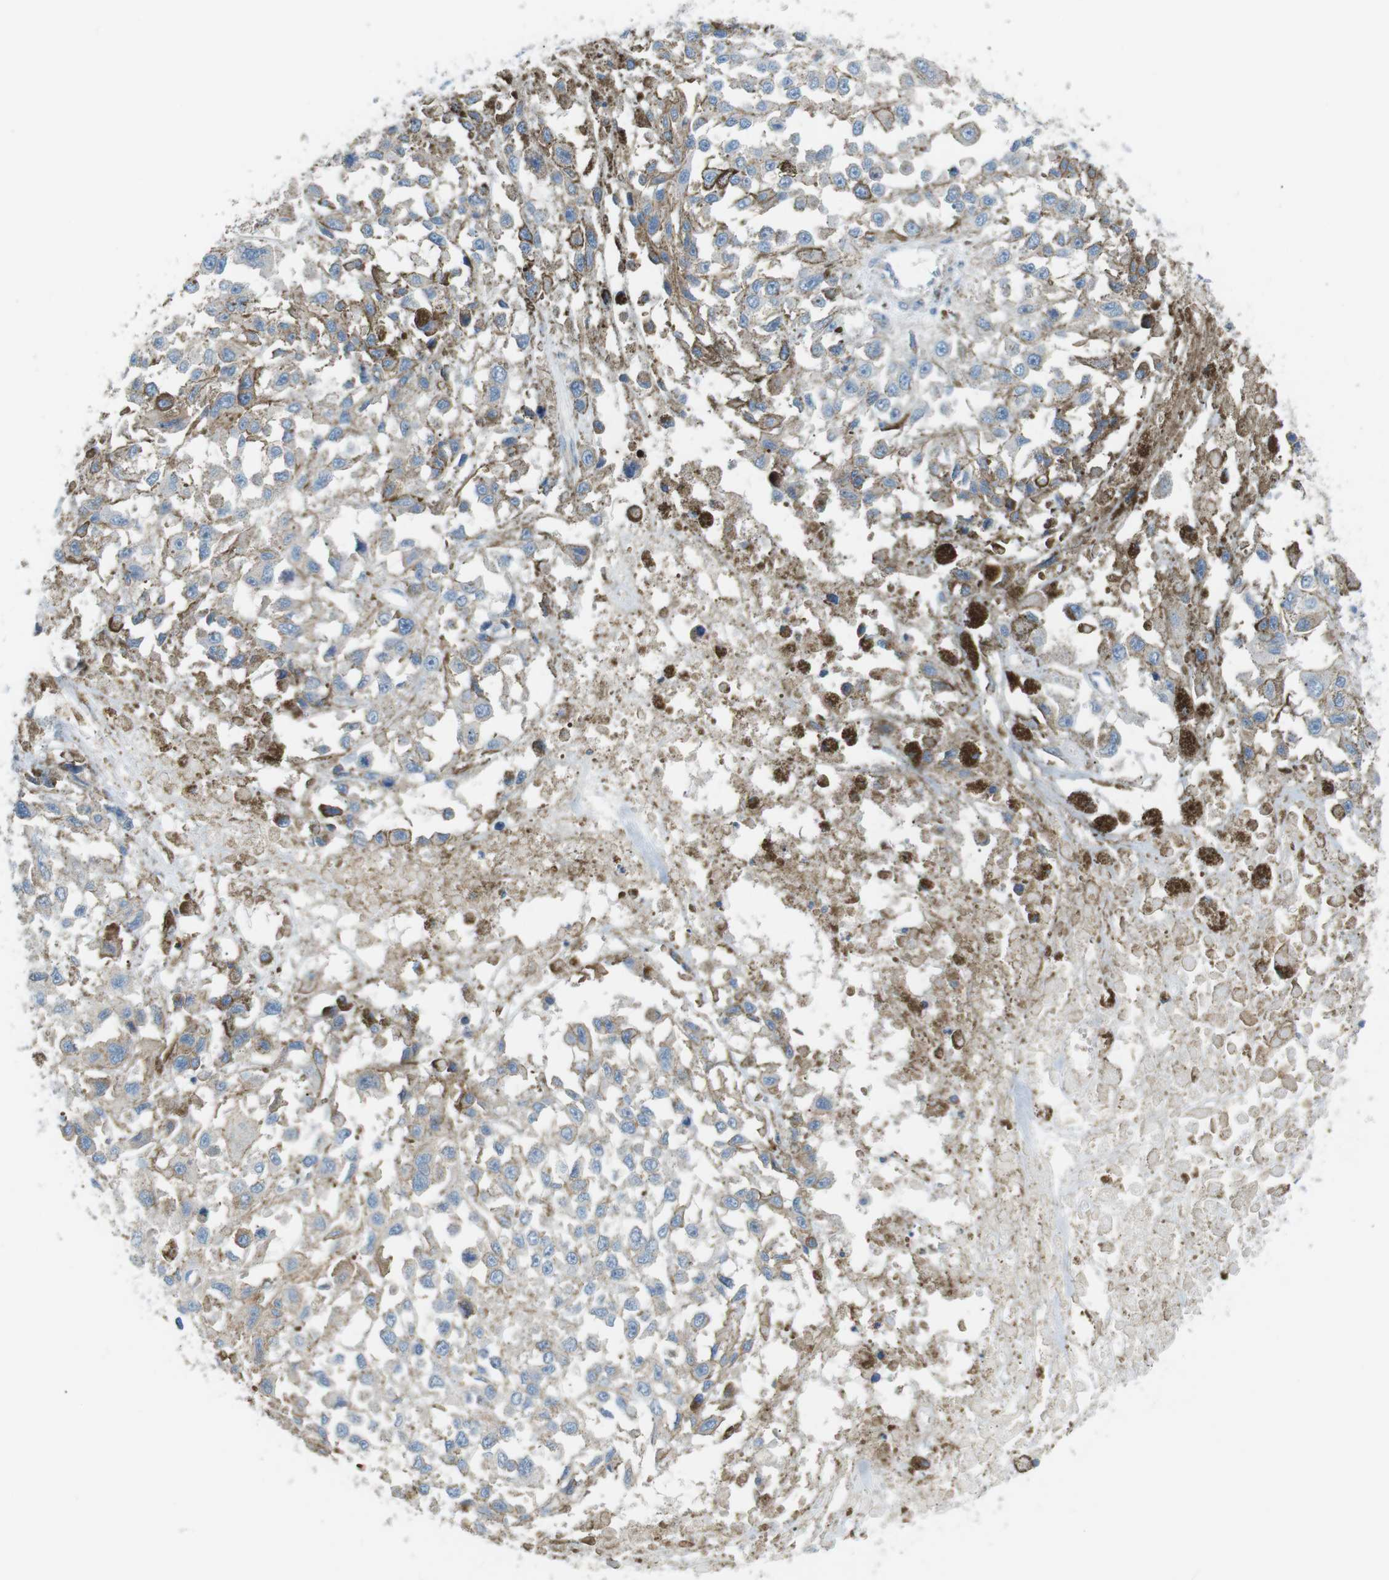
{"staining": {"intensity": "negative", "quantity": "none", "location": "none"}, "tissue": "melanoma", "cell_type": "Tumor cells", "image_type": "cancer", "snomed": [{"axis": "morphology", "description": "Malignant melanoma, Metastatic site"}, {"axis": "topography", "description": "Lymph node"}], "caption": "The micrograph shows no significant staining in tumor cells of malignant melanoma (metastatic site).", "gene": "VAMP1", "patient": {"sex": "male", "age": 59}}